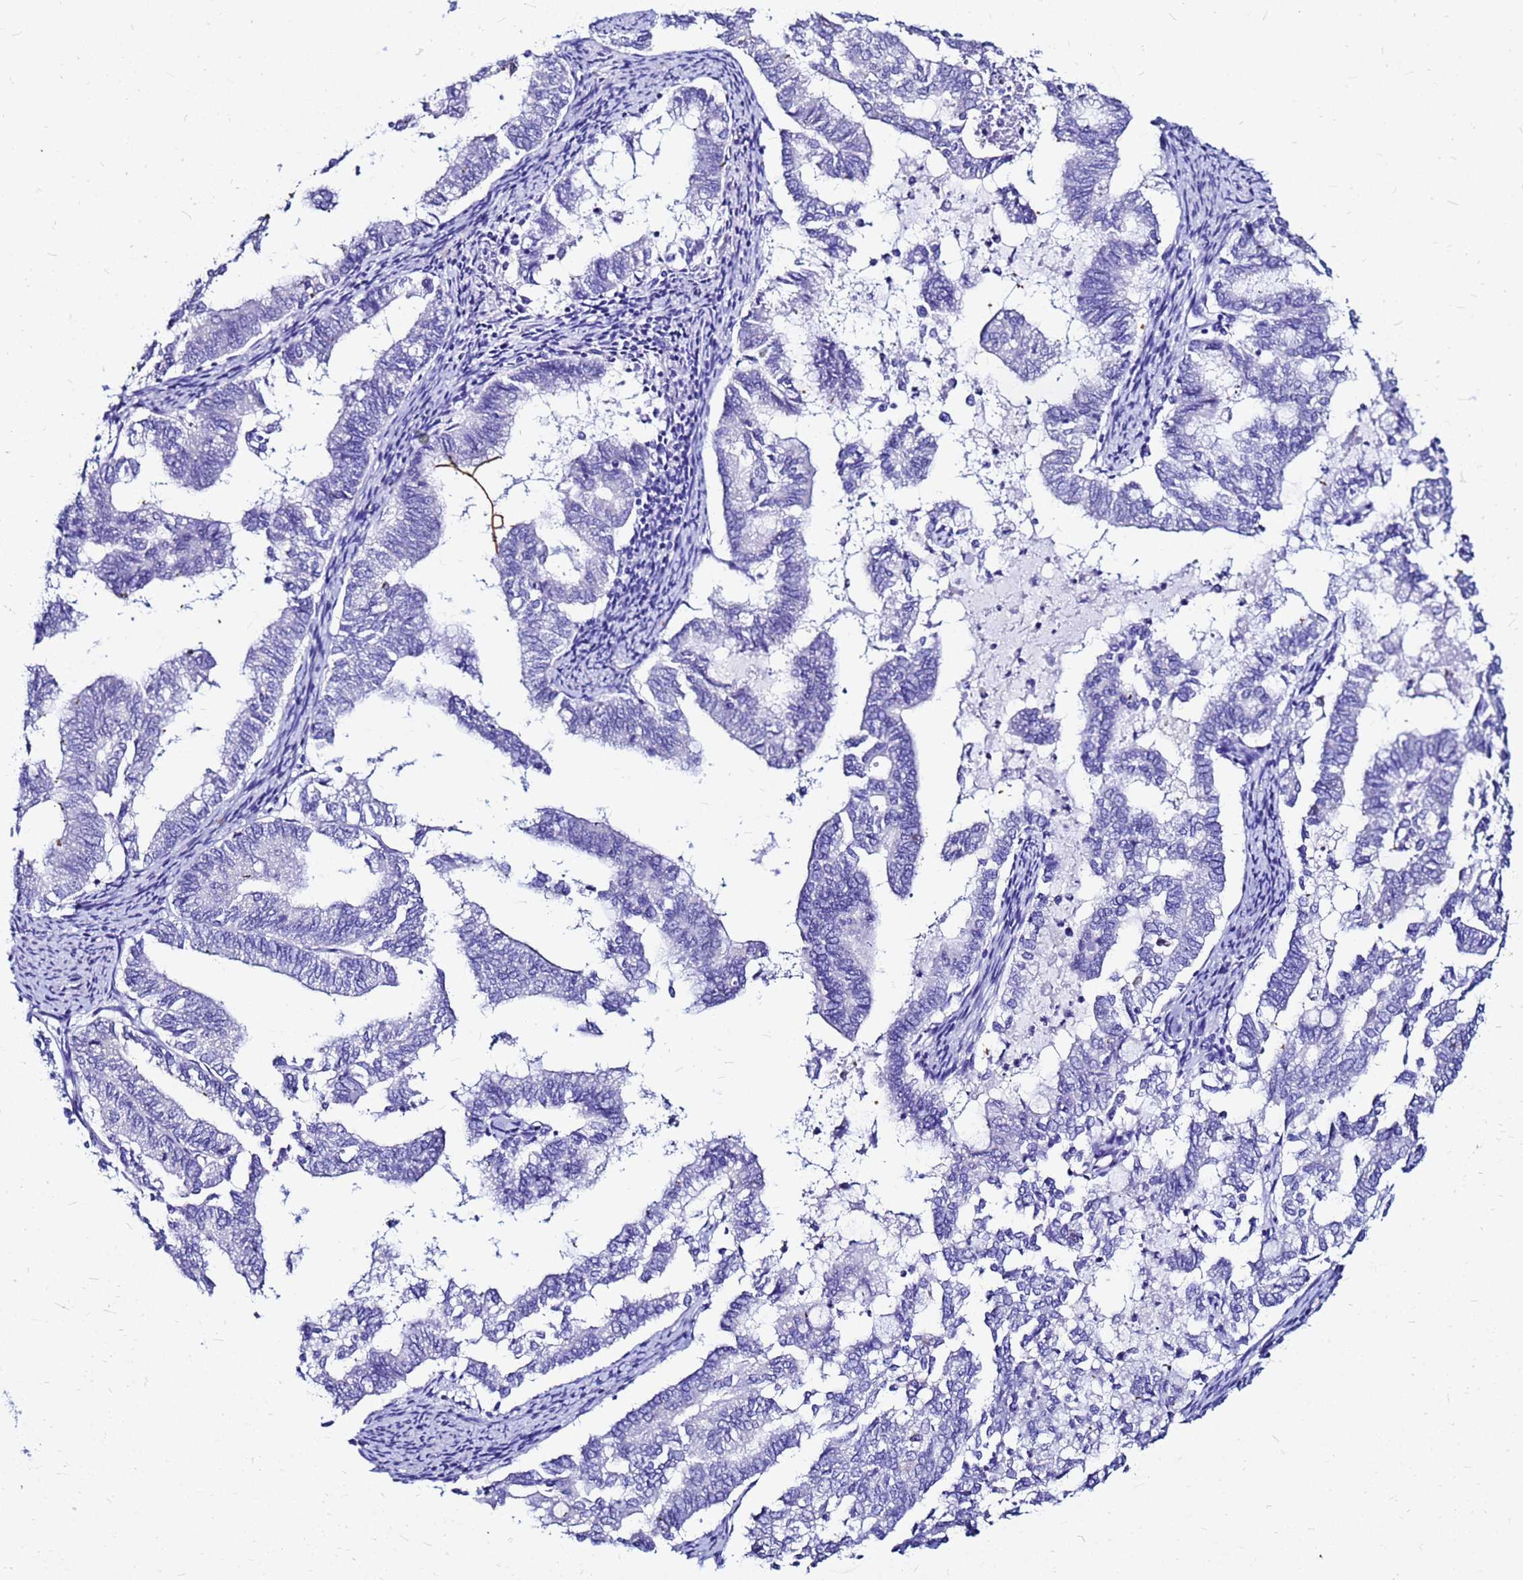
{"staining": {"intensity": "negative", "quantity": "none", "location": "none"}, "tissue": "endometrial cancer", "cell_type": "Tumor cells", "image_type": "cancer", "snomed": [{"axis": "morphology", "description": "Adenocarcinoma, NOS"}, {"axis": "topography", "description": "Endometrium"}], "caption": "Tumor cells are negative for protein expression in human endometrial cancer. Nuclei are stained in blue.", "gene": "PPP1R14C", "patient": {"sex": "female", "age": 79}}